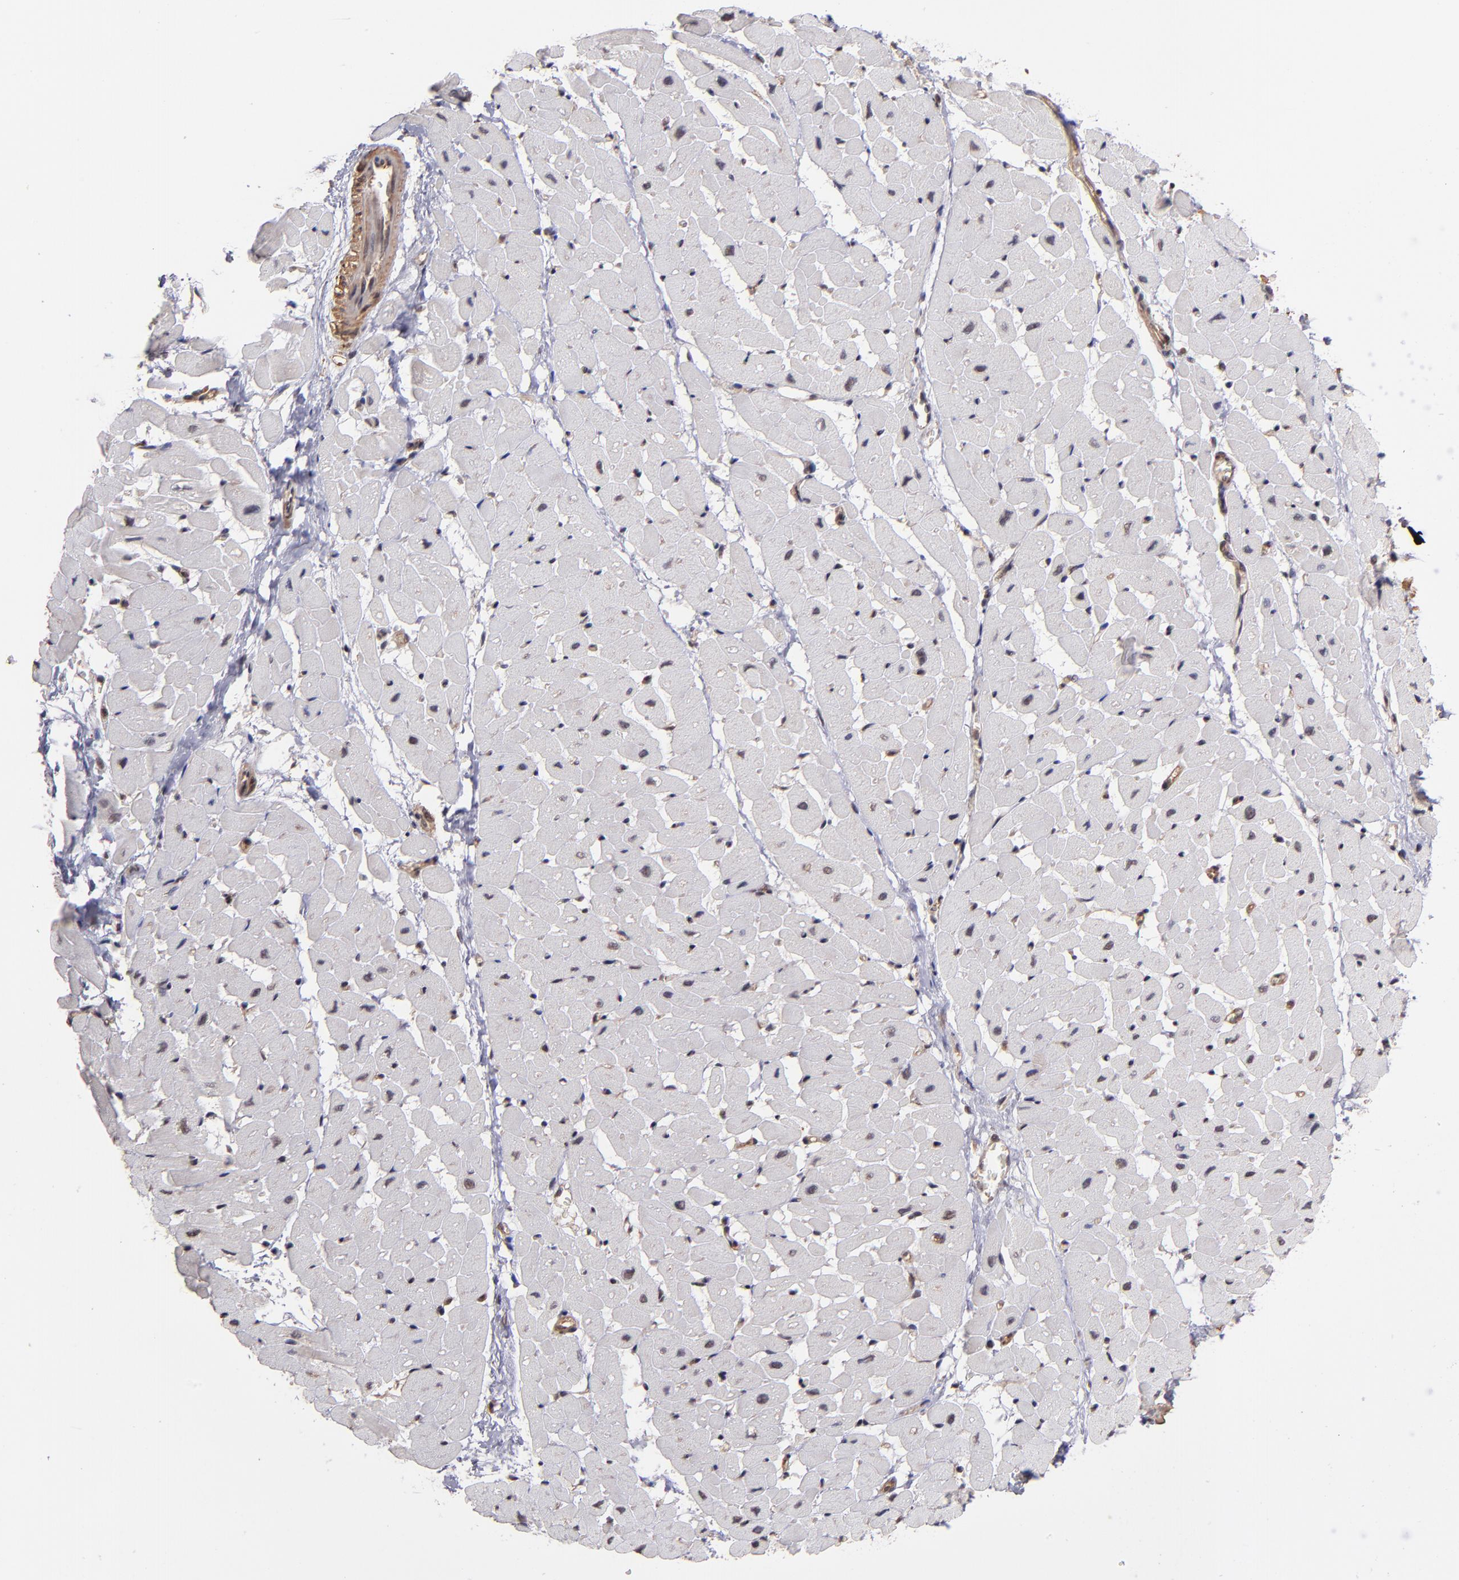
{"staining": {"intensity": "negative", "quantity": "none", "location": "none"}, "tissue": "heart muscle", "cell_type": "Cardiomyocytes", "image_type": "normal", "snomed": [{"axis": "morphology", "description": "Normal tissue, NOS"}, {"axis": "topography", "description": "Heart"}], "caption": "A histopathology image of heart muscle stained for a protein demonstrates no brown staining in cardiomyocytes. (IHC, brightfield microscopy, high magnification).", "gene": "TERF2", "patient": {"sex": "male", "age": 45}}